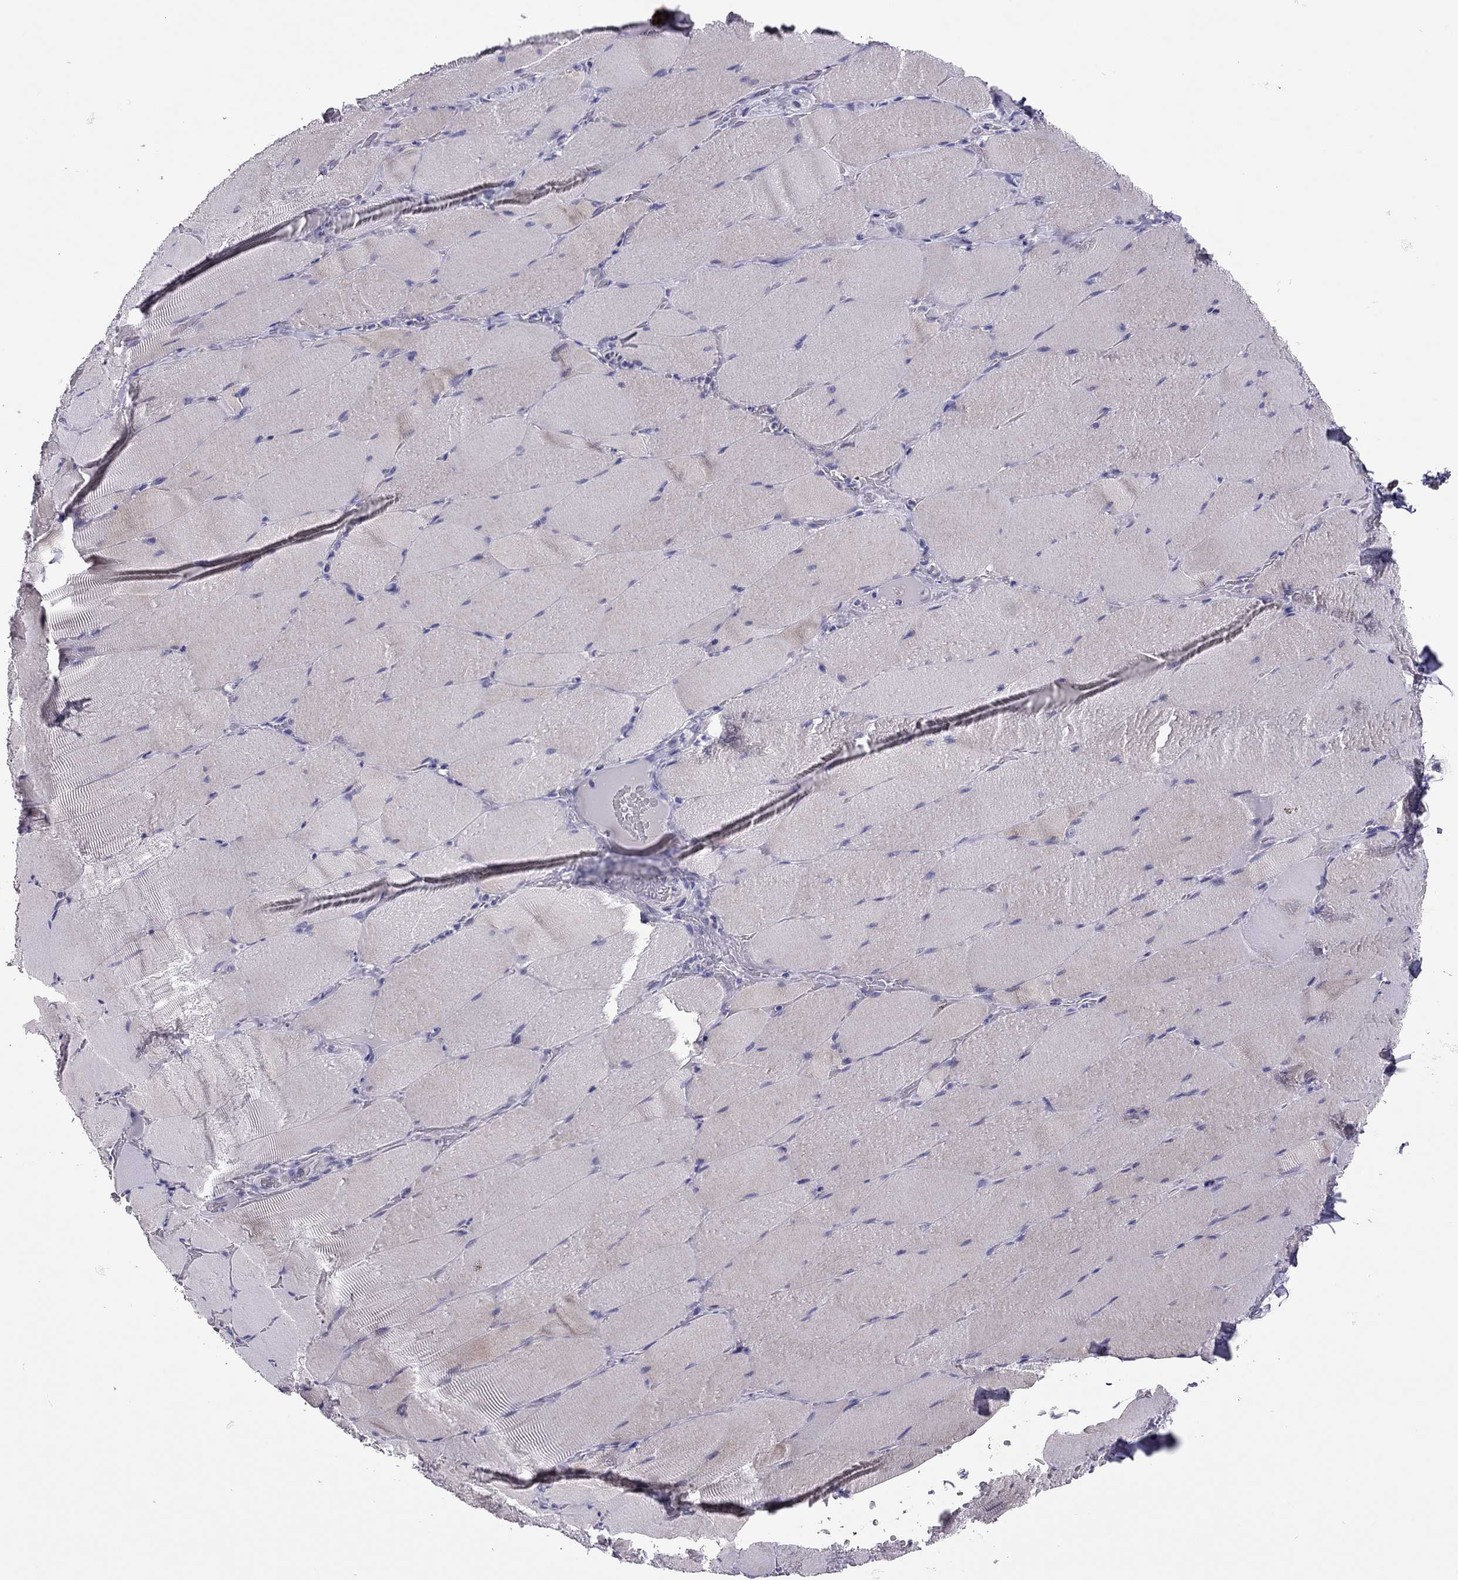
{"staining": {"intensity": "negative", "quantity": "none", "location": "none"}, "tissue": "skeletal muscle", "cell_type": "Myocytes", "image_type": "normal", "snomed": [{"axis": "morphology", "description": "Normal tissue, NOS"}, {"axis": "topography", "description": "Skeletal muscle"}], "caption": "High magnification brightfield microscopy of unremarkable skeletal muscle stained with DAB (3,3'-diaminobenzidine) (brown) and counterstained with hematoxylin (blue): myocytes show no significant expression. The staining is performed using DAB (3,3'-diaminobenzidine) brown chromogen with nuclei counter-stained in using hematoxylin.", "gene": "SCARB1", "patient": {"sex": "male", "age": 56}}